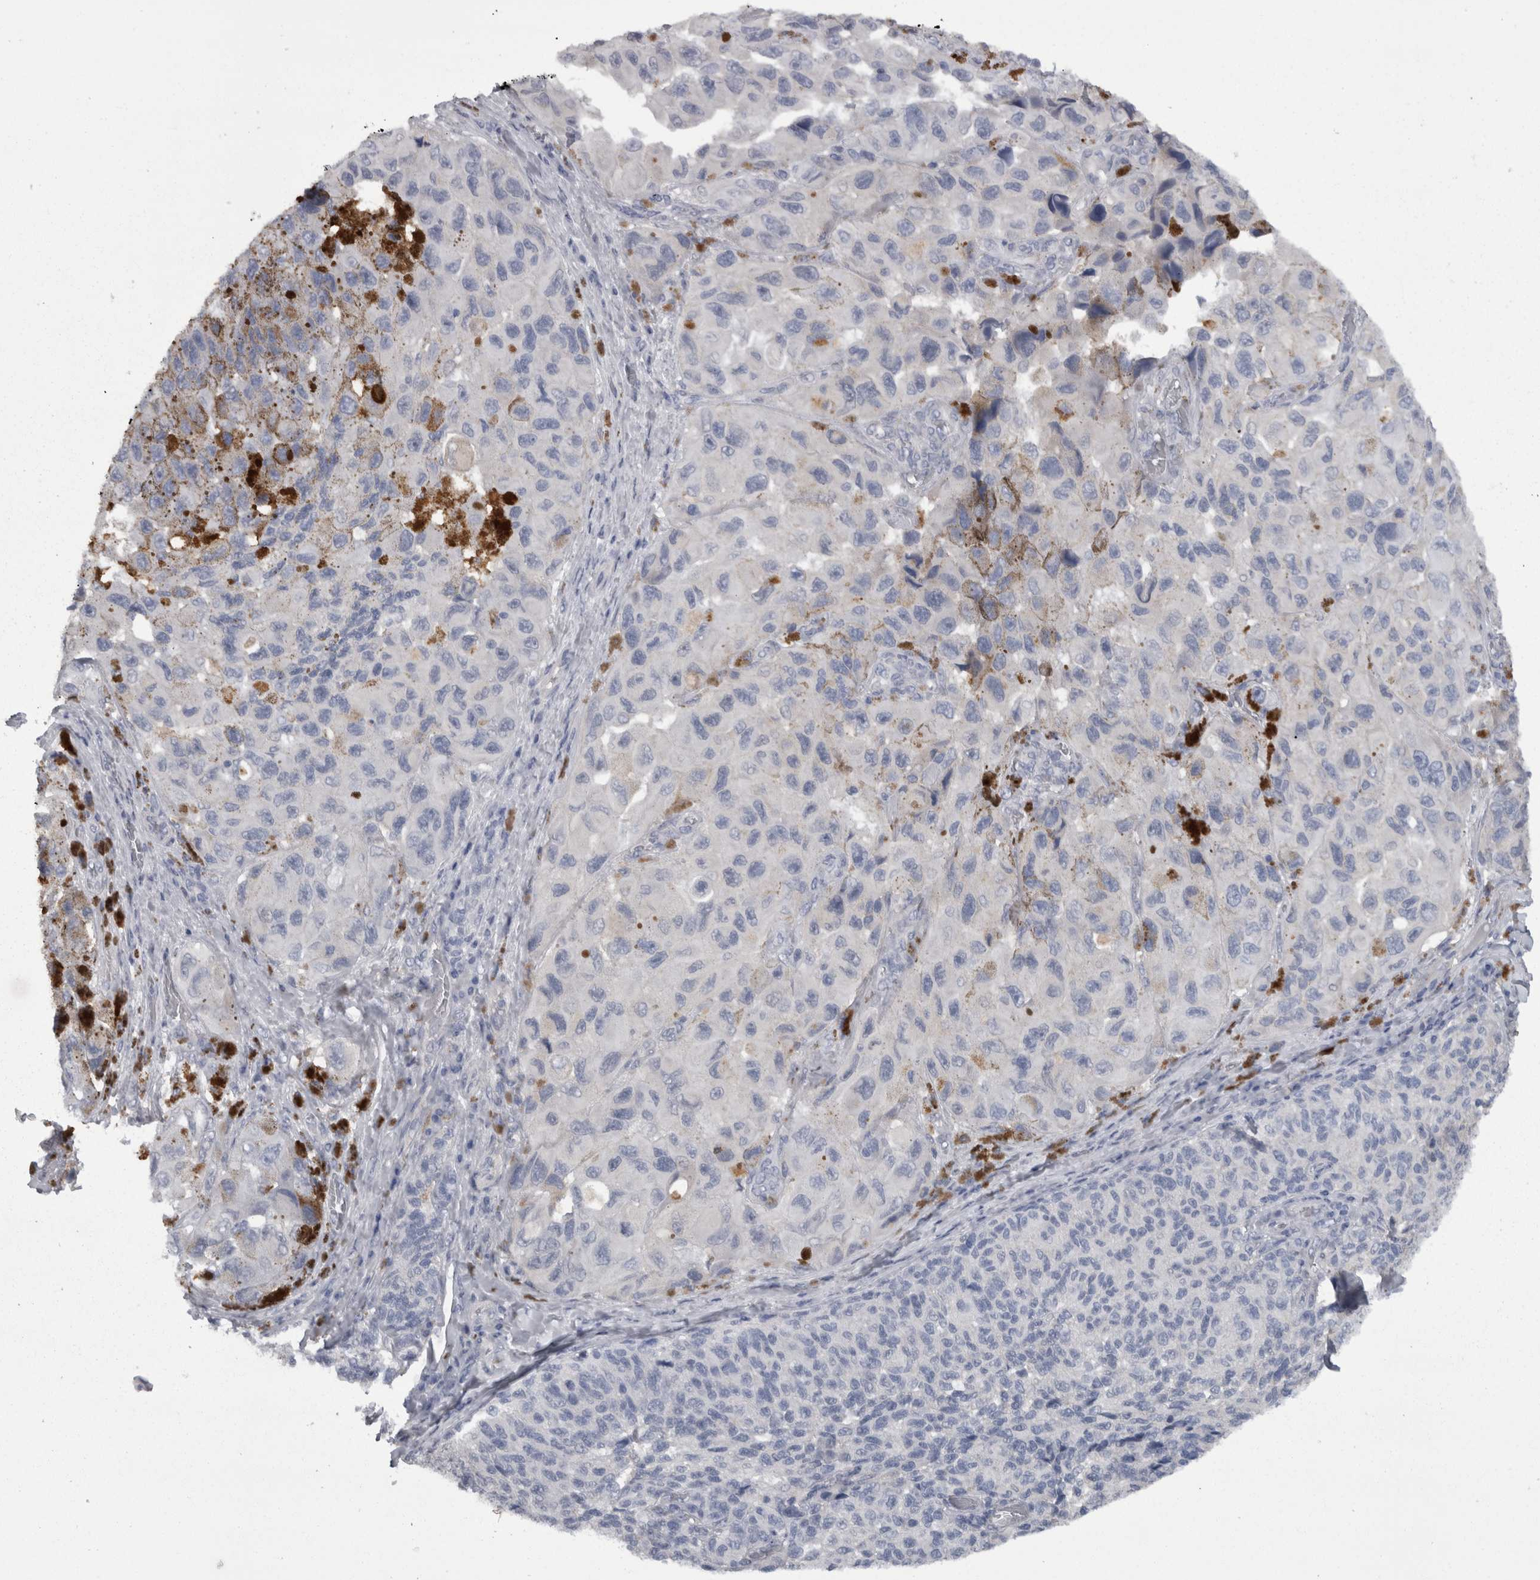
{"staining": {"intensity": "negative", "quantity": "none", "location": "none"}, "tissue": "melanoma", "cell_type": "Tumor cells", "image_type": "cancer", "snomed": [{"axis": "morphology", "description": "Malignant melanoma, NOS"}, {"axis": "topography", "description": "Skin"}], "caption": "Immunohistochemistry (IHC) photomicrograph of human malignant melanoma stained for a protein (brown), which exhibits no expression in tumor cells. (Immunohistochemistry, brightfield microscopy, high magnification).", "gene": "CAMK2D", "patient": {"sex": "female", "age": 73}}